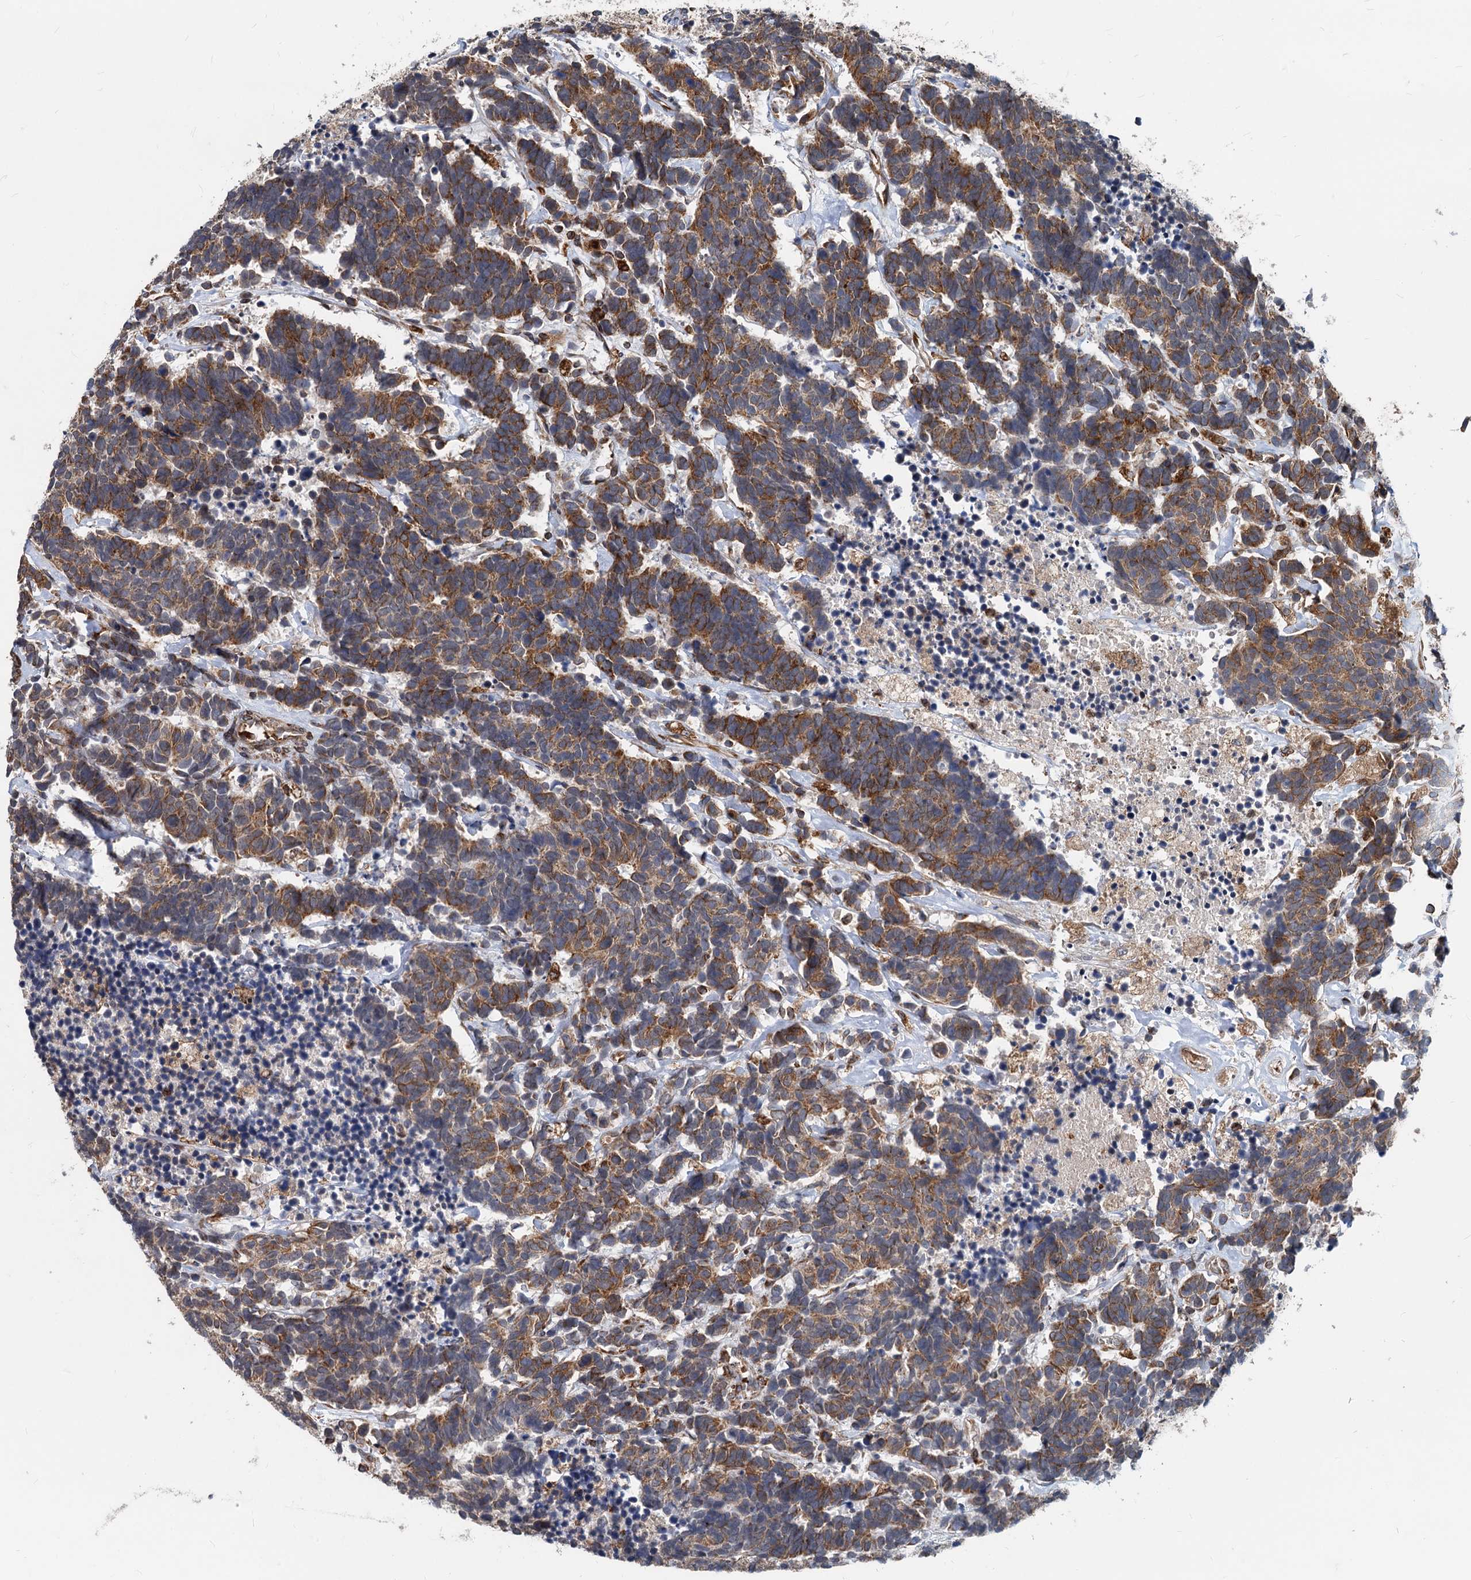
{"staining": {"intensity": "moderate", "quantity": ">75%", "location": "cytoplasmic/membranous"}, "tissue": "carcinoid", "cell_type": "Tumor cells", "image_type": "cancer", "snomed": [{"axis": "morphology", "description": "Carcinoma, NOS"}, {"axis": "morphology", "description": "Carcinoid, malignant, NOS"}, {"axis": "topography", "description": "Urinary bladder"}], "caption": "Brown immunohistochemical staining in human malignant carcinoid displays moderate cytoplasmic/membranous expression in about >75% of tumor cells.", "gene": "STIM1", "patient": {"sex": "male", "age": 57}}